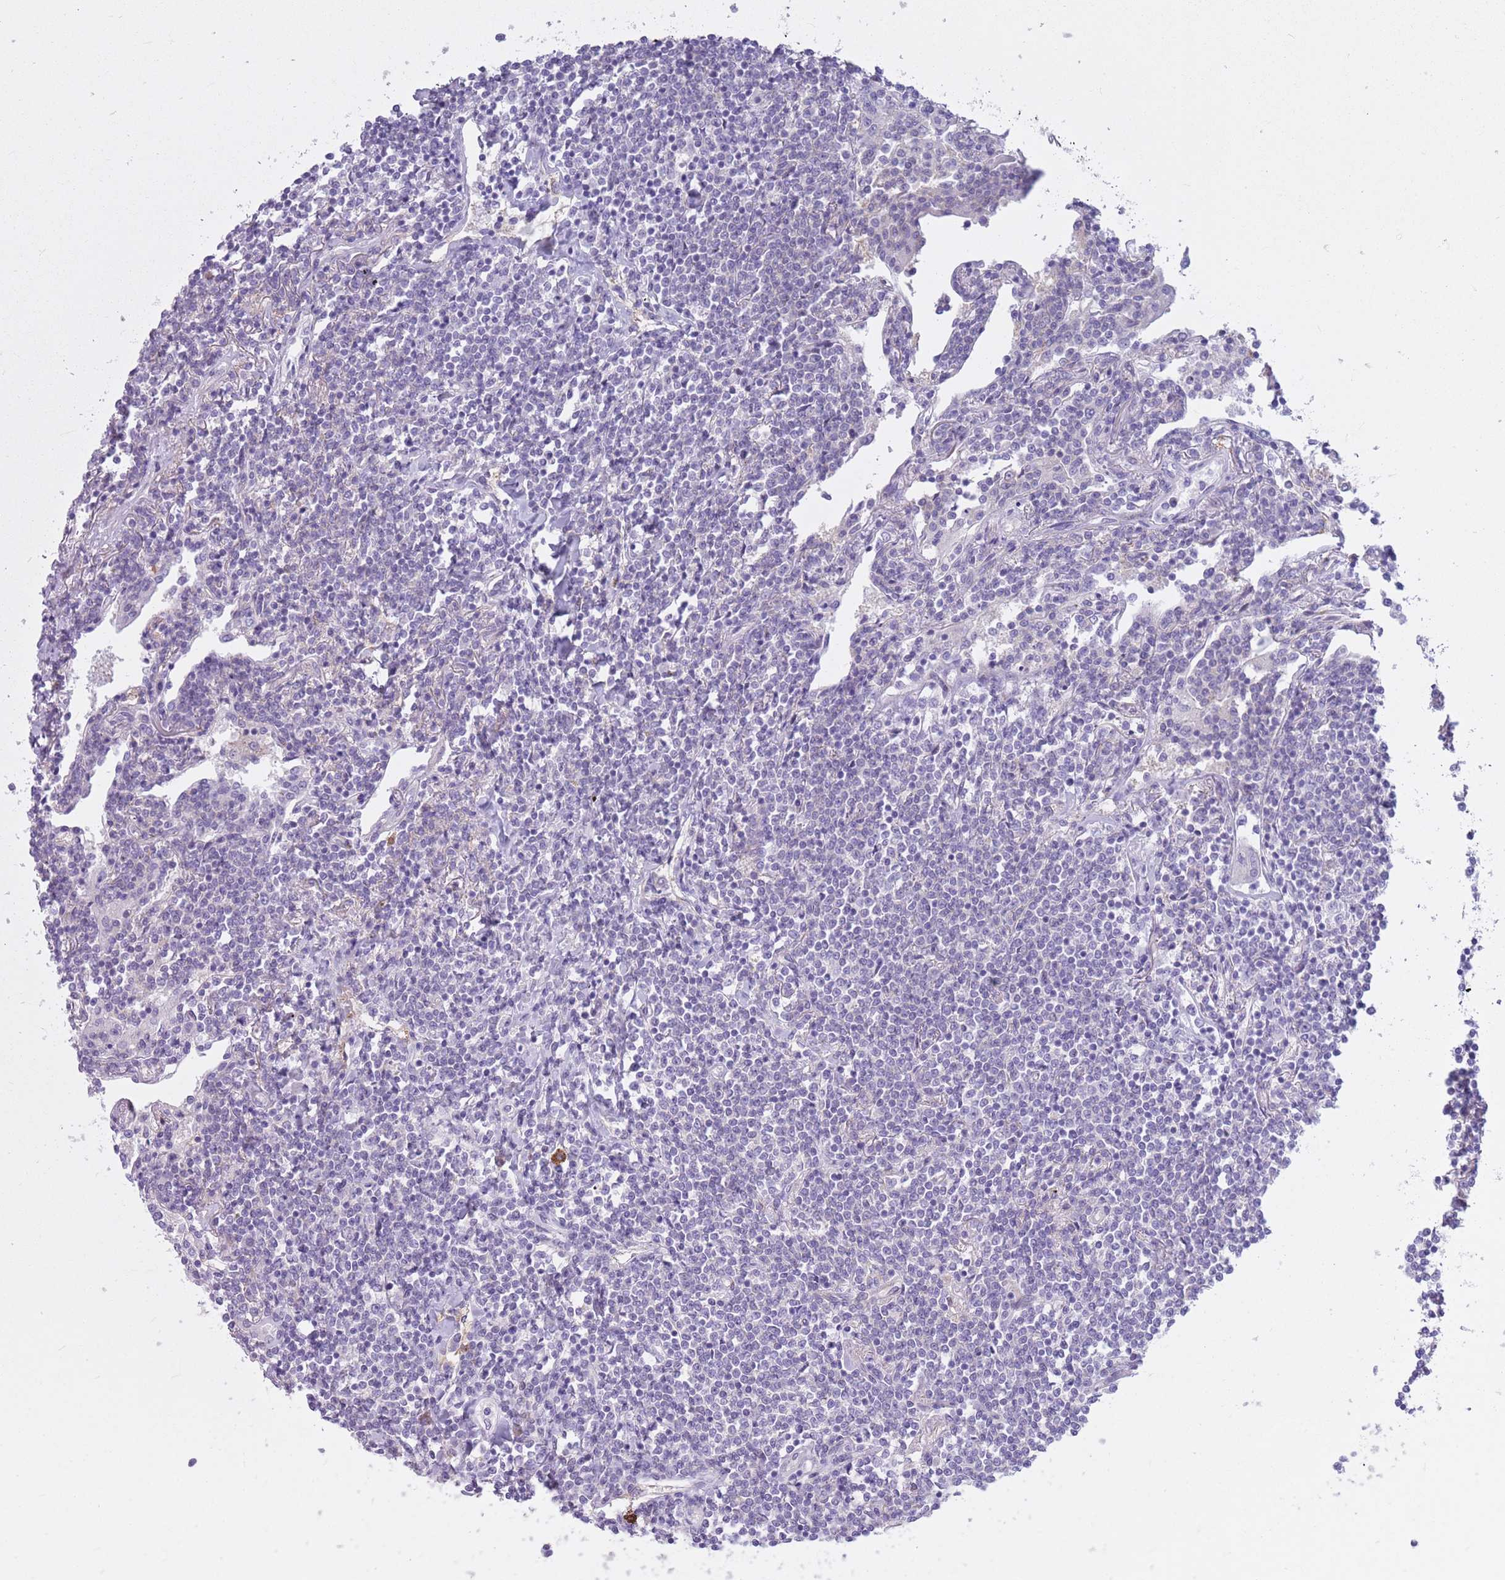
{"staining": {"intensity": "negative", "quantity": "none", "location": "none"}, "tissue": "lymphoma", "cell_type": "Tumor cells", "image_type": "cancer", "snomed": [{"axis": "morphology", "description": "Malignant lymphoma, non-Hodgkin's type, Low grade"}, {"axis": "topography", "description": "Lung"}], "caption": "Immunohistochemistry histopathology image of low-grade malignant lymphoma, non-Hodgkin's type stained for a protein (brown), which exhibits no expression in tumor cells.", "gene": "SNX6", "patient": {"sex": "female", "age": 71}}